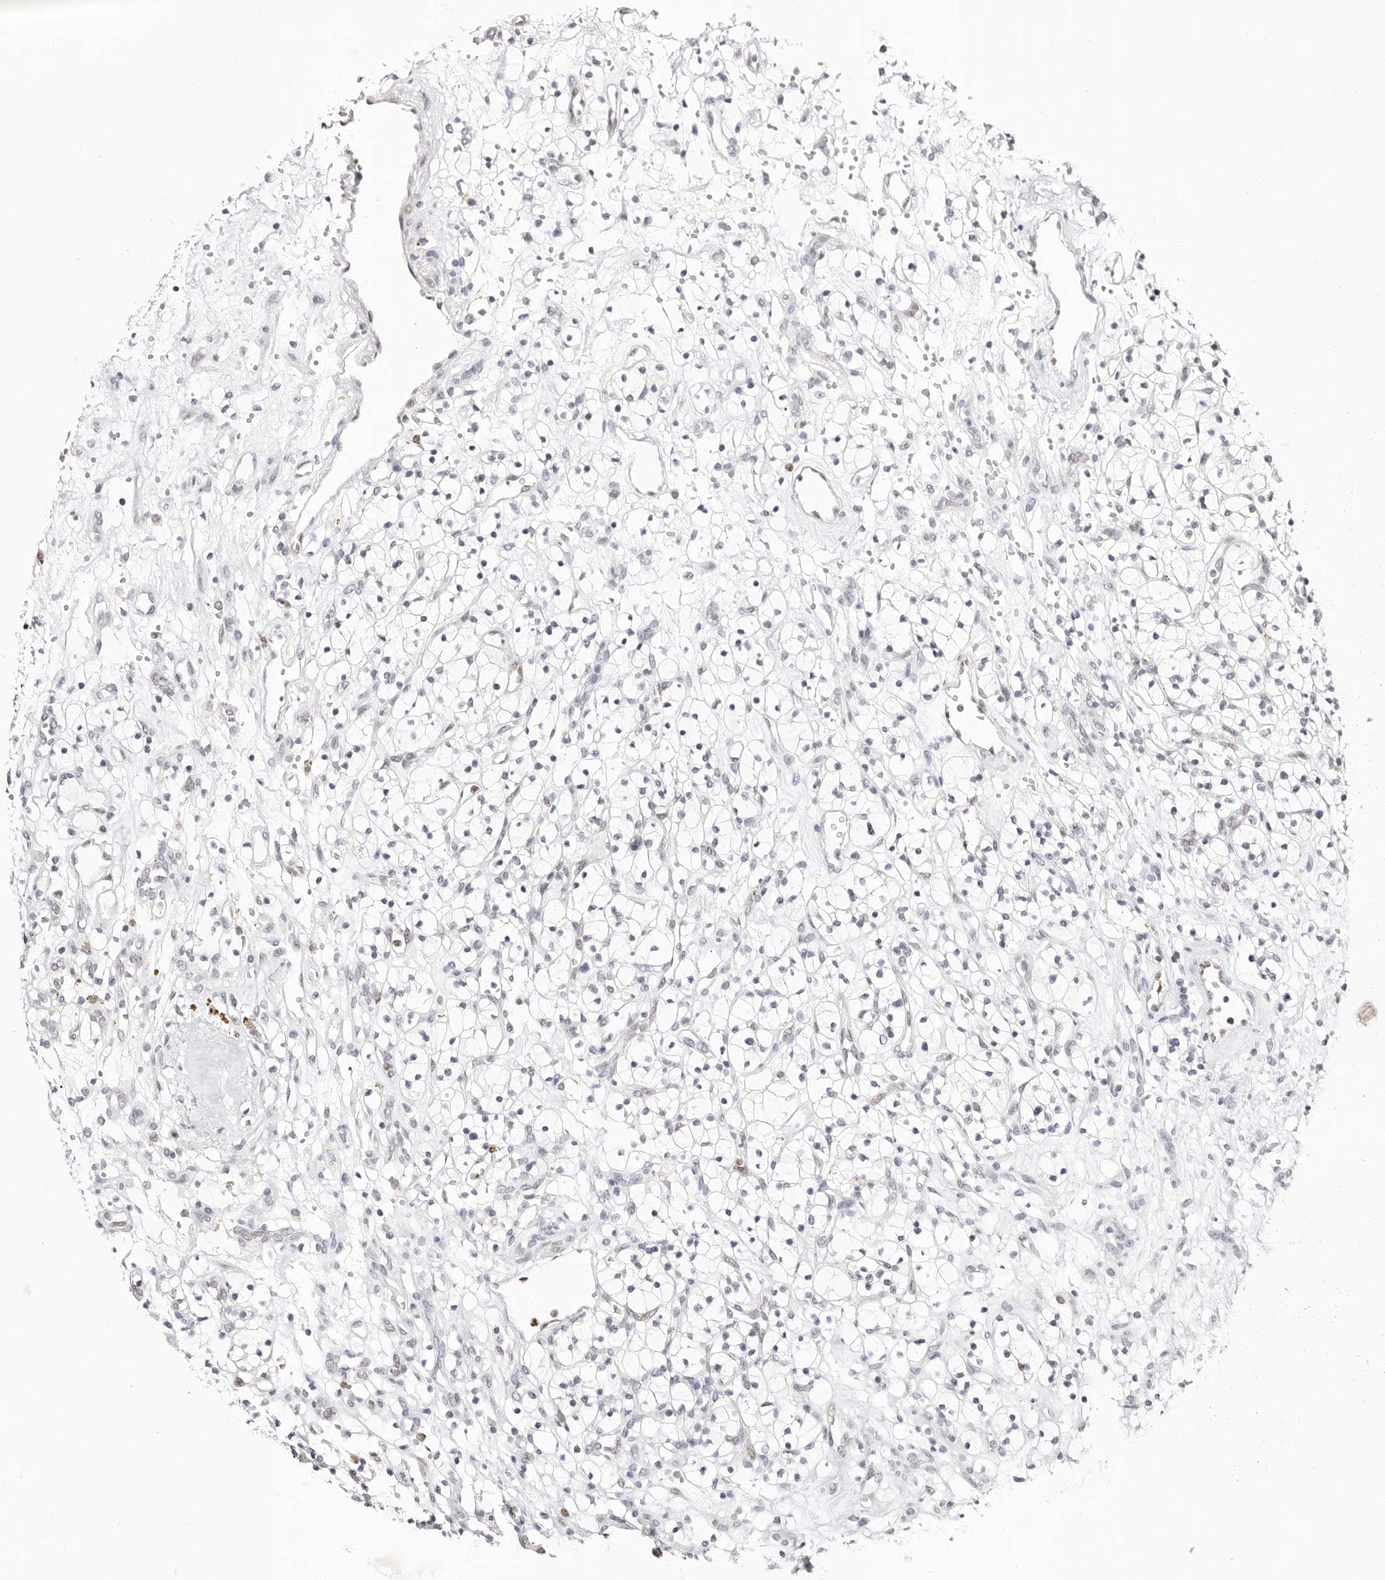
{"staining": {"intensity": "negative", "quantity": "none", "location": "none"}, "tissue": "renal cancer", "cell_type": "Tumor cells", "image_type": "cancer", "snomed": [{"axis": "morphology", "description": "Adenocarcinoma, NOS"}, {"axis": "topography", "description": "Kidney"}], "caption": "The IHC image has no significant expression in tumor cells of renal adenocarcinoma tissue.", "gene": "TKT", "patient": {"sex": "female", "age": 57}}